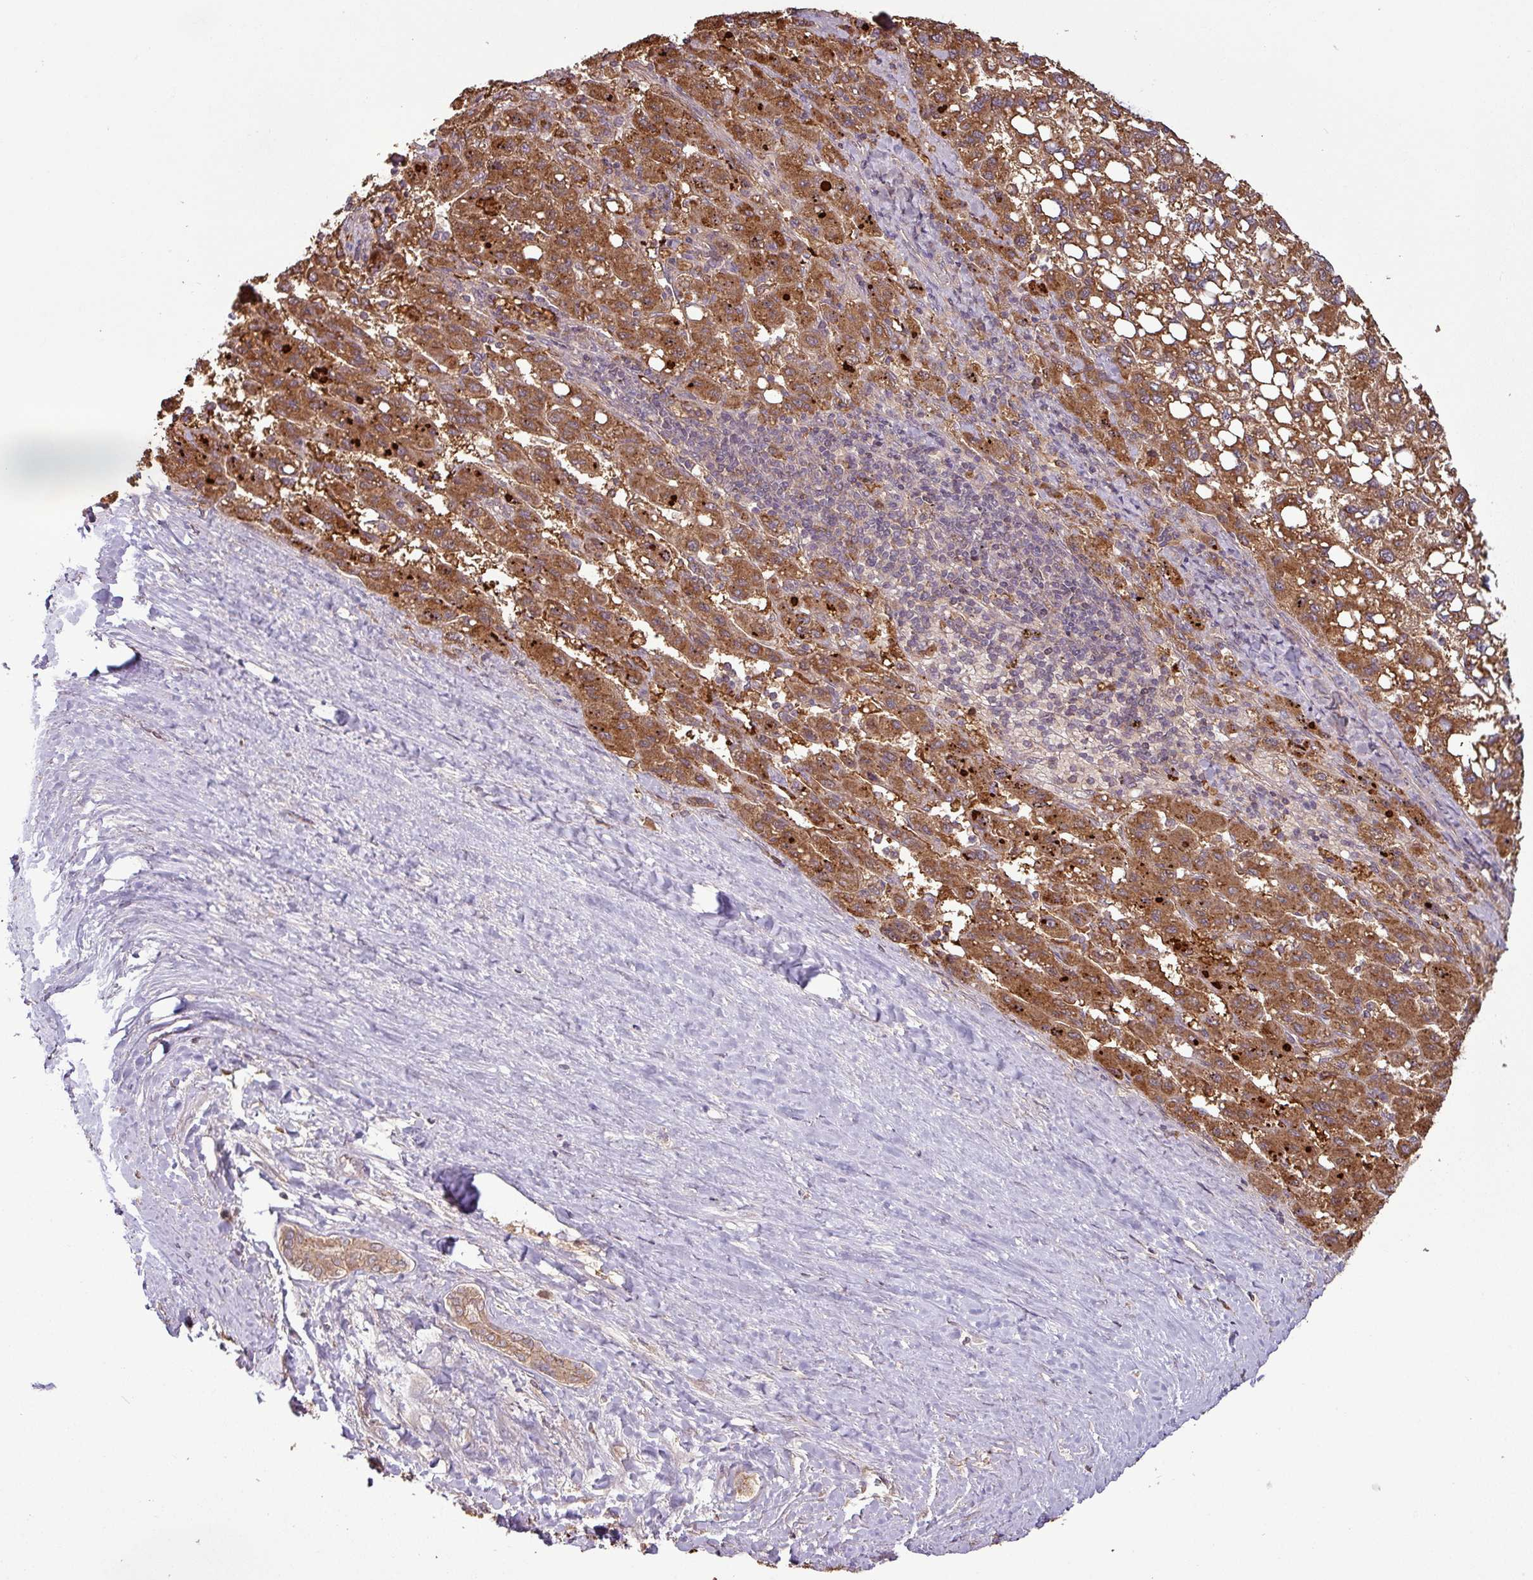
{"staining": {"intensity": "moderate", "quantity": ">75%", "location": "cytoplasmic/membranous"}, "tissue": "liver cancer", "cell_type": "Tumor cells", "image_type": "cancer", "snomed": [{"axis": "morphology", "description": "Carcinoma, Hepatocellular, NOS"}, {"axis": "topography", "description": "Liver"}], "caption": "A medium amount of moderate cytoplasmic/membranous expression is appreciated in about >75% of tumor cells in liver hepatocellular carcinoma tissue. (brown staining indicates protein expression, while blue staining denotes nuclei).", "gene": "NT5C3A", "patient": {"sex": "female", "age": 82}}